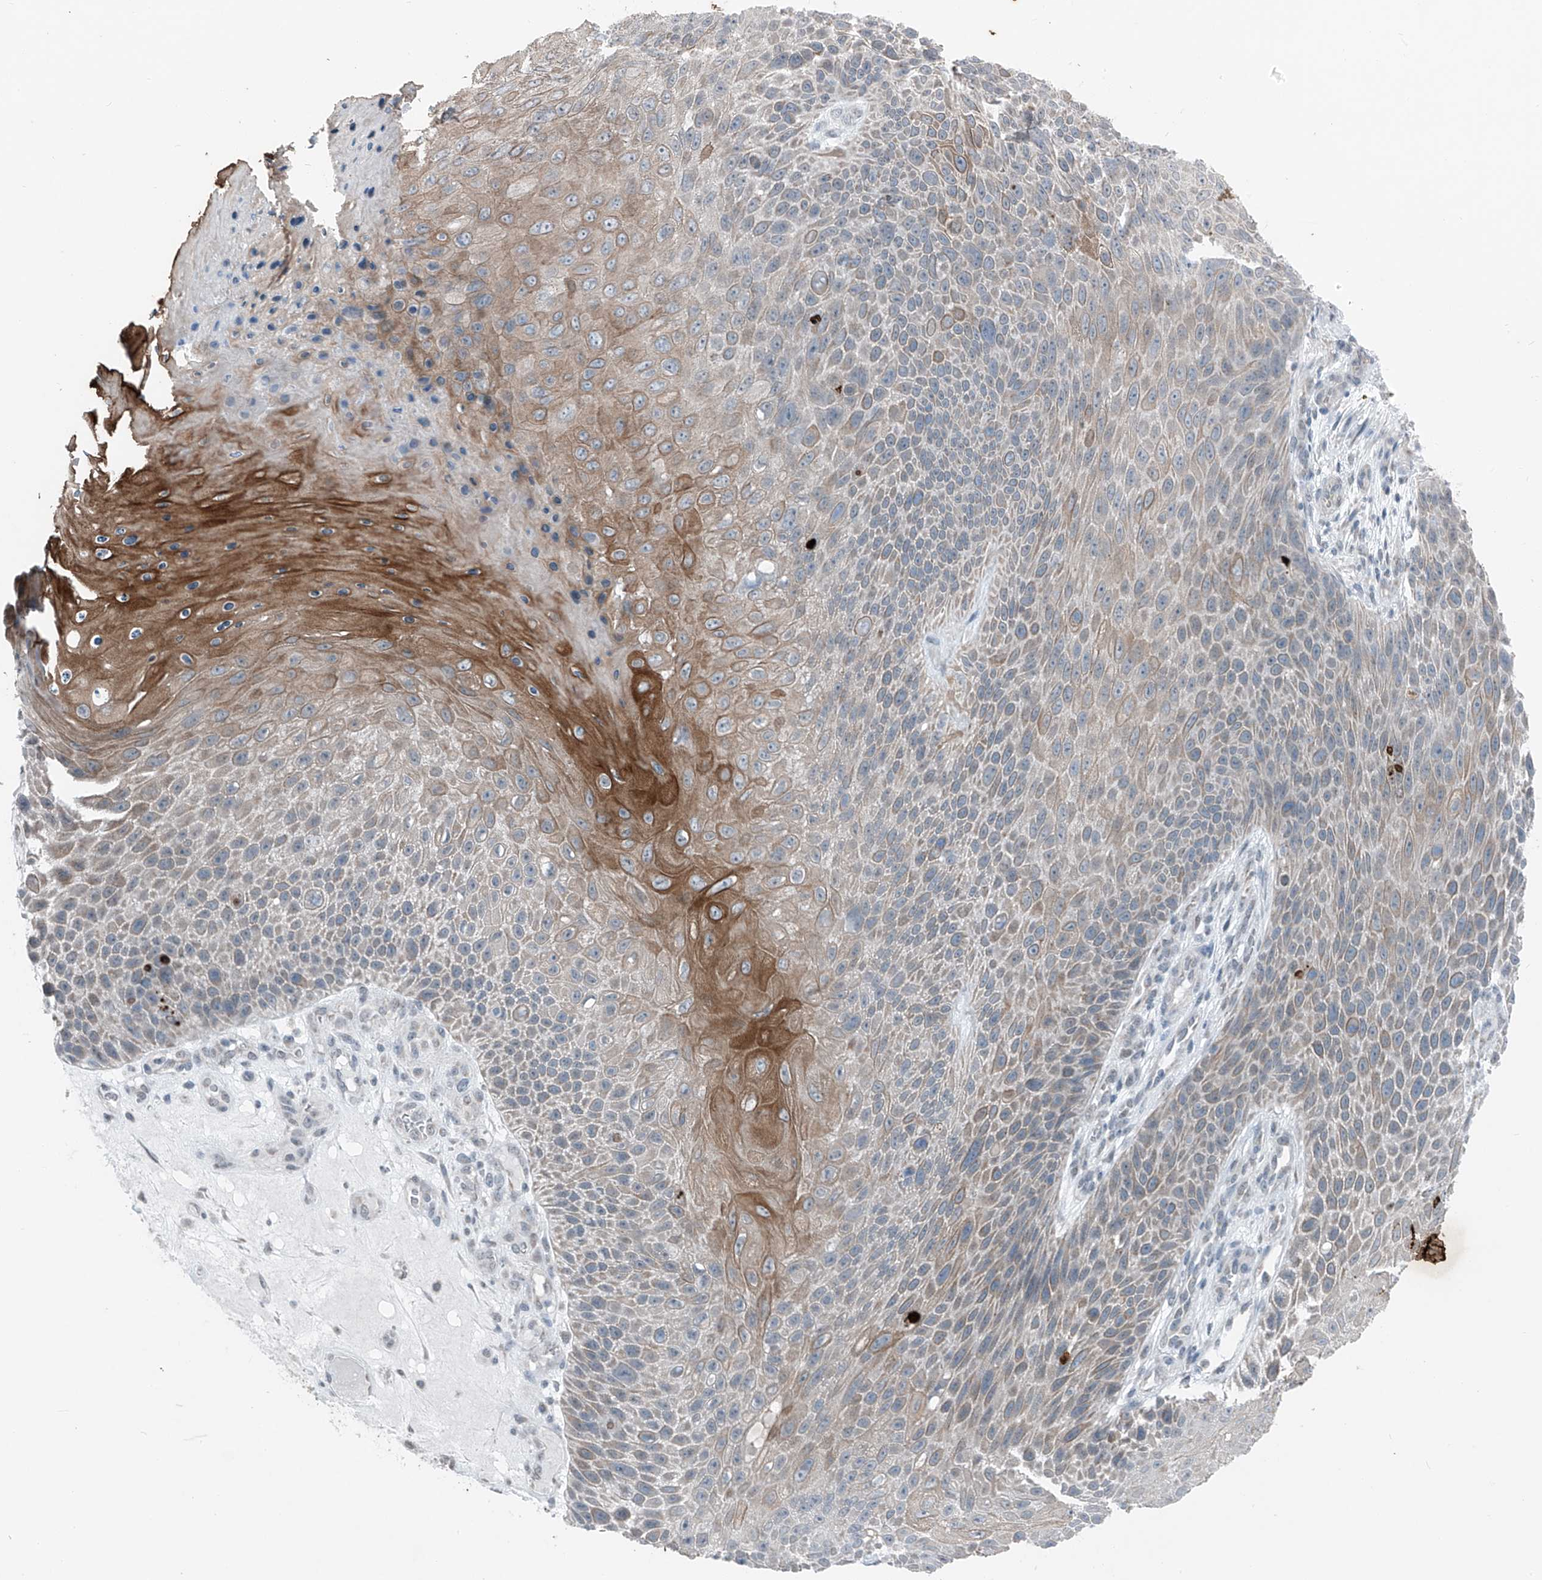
{"staining": {"intensity": "weak", "quantity": "25%-75%", "location": "cytoplasmic/membranous"}, "tissue": "skin cancer", "cell_type": "Tumor cells", "image_type": "cancer", "snomed": [{"axis": "morphology", "description": "Squamous cell carcinoma, NOS"}, {"axis": "topography", "description": "Skin"}], "caption": "Immunohistochemical staining of skin cancer (squamous cell carcinoma) demonstrates weak cytoplasmic/membranous protein staining in about 25%-75% of tumor cells.", "gene": "DYRK1B", "patient": {"sex": "female", "age": 88}}